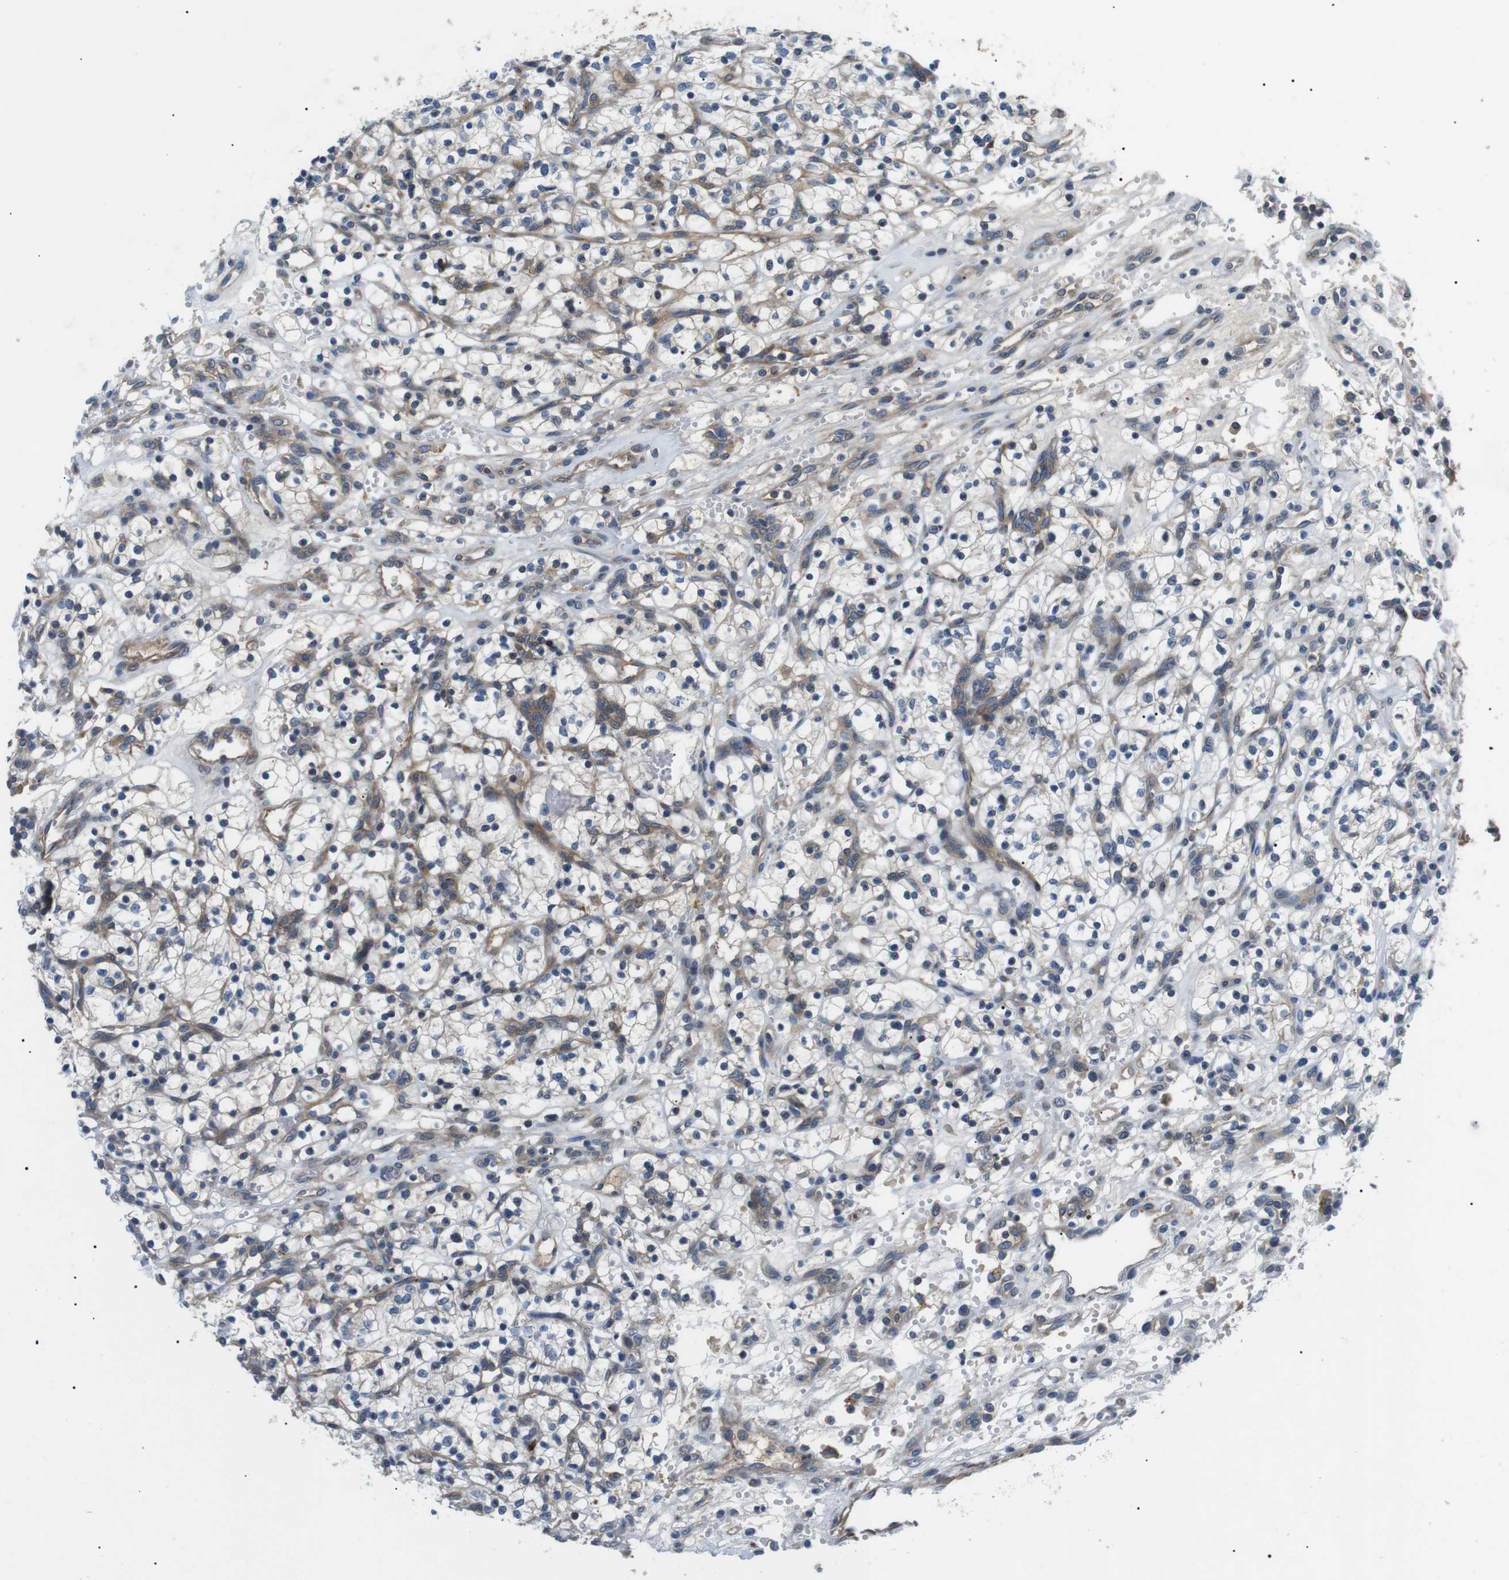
{"staining": {"intensity": "negative", "quantity": "none", "location": "none"}, "tissue": "renal cancer", "cell_type": "Tumor cells", "image_type": "cancer", "snomed": [{"axis": "morphology", "description": "Adenocarcinoma, NOS"}, {"axis": "topography", "description": "Kidney"}], "caption": "This is an IHC image of human adenocarcinoma (renal). There is no staining in tumor cells.", "gene": "DIPK1A", "patient": {"sex": "female", "age": 57}}